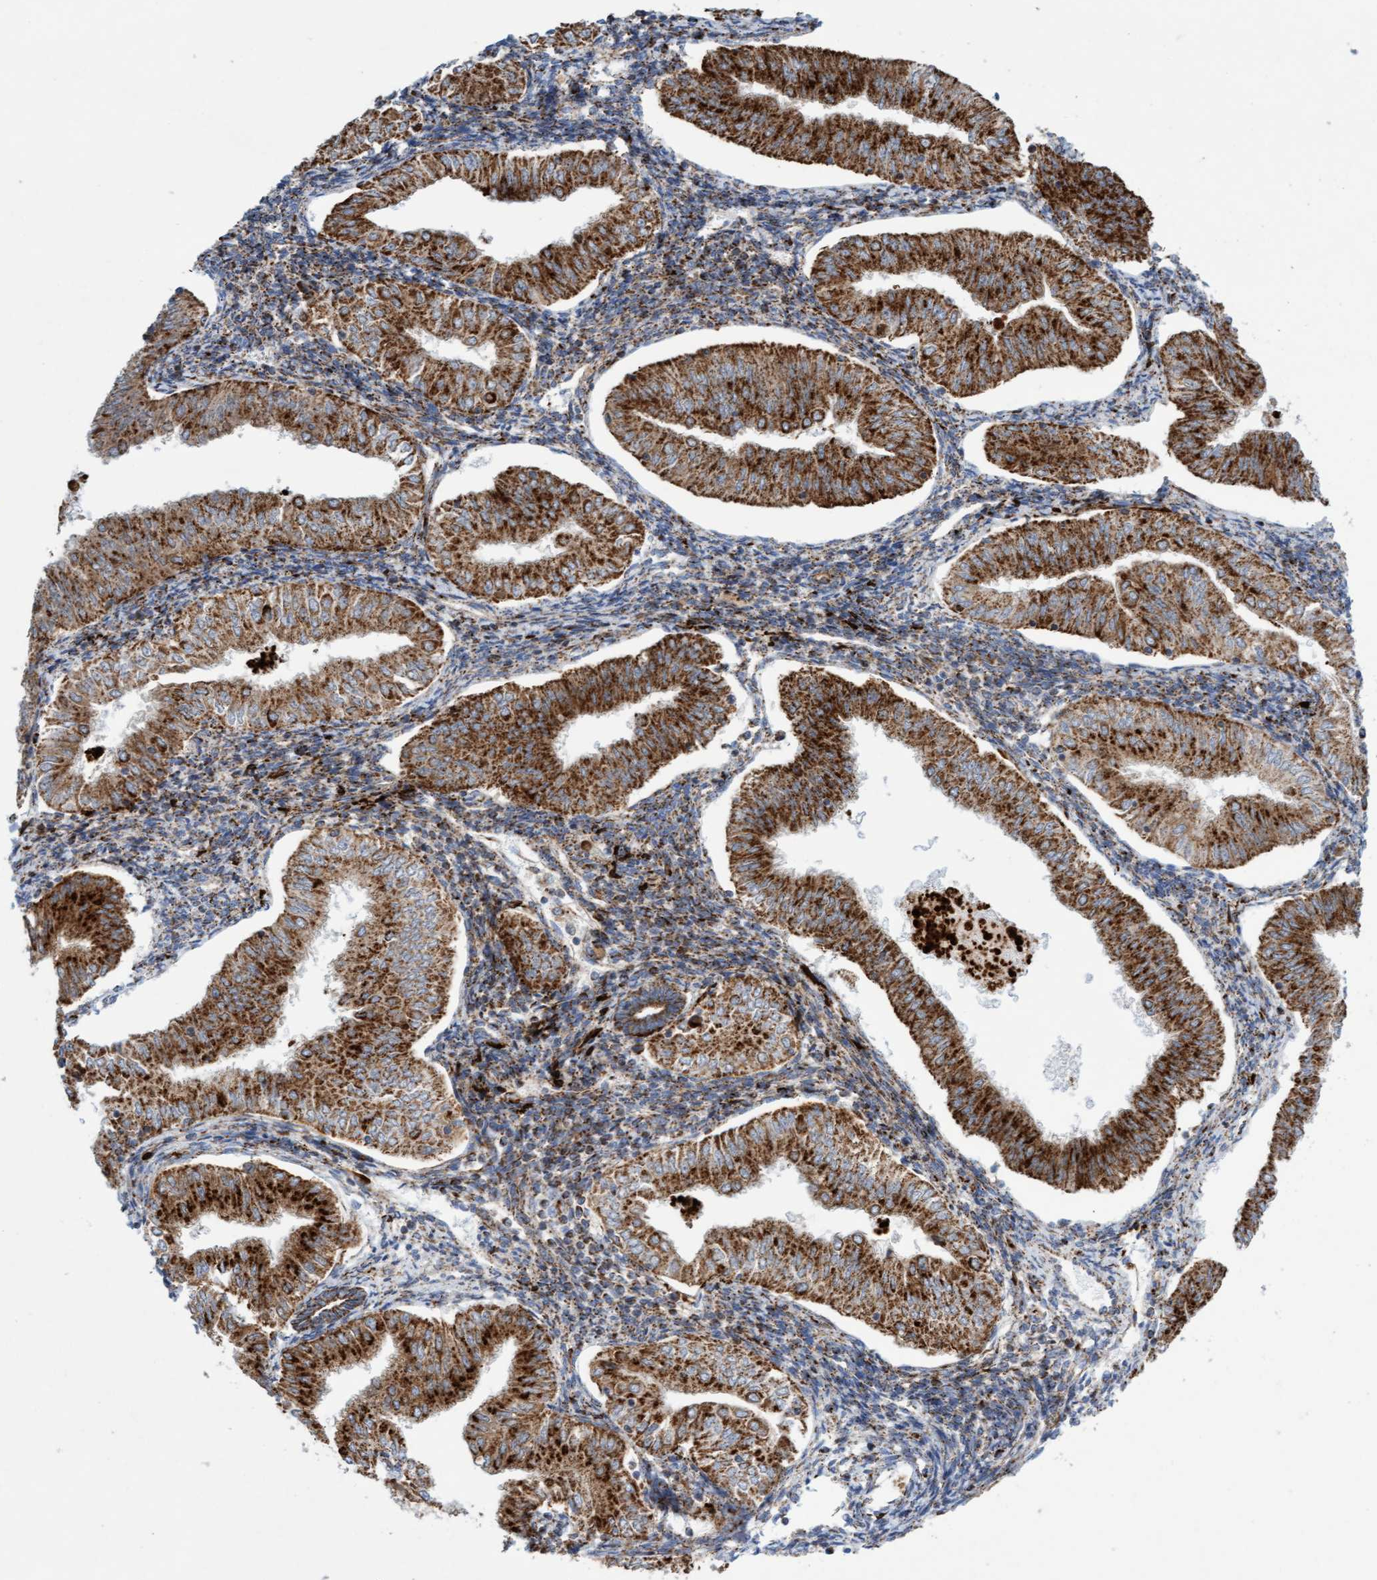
{"staining": {"intensity": "strong", "quantity": ">75%", "location": "cytoplasmic/membranous"}, "tissue": "endometrial cancer", "cell_type": "Tumor cells", "image_type": "cancer", "snomed": [{"axis": "morphology", "description": "Normal tissue, NOS"}, {"axis": "morphology", "description": "Adenocarcinoma, NOS"}, {"axis": "topography", "description": "Endometrium"}], "caption": "Adenocarcinoma (endometrial) stained with a protein marker reveals strong staining in tumor cells.", "gene": "GGTA1", "patient": {"sex": "female", "age": 53}}